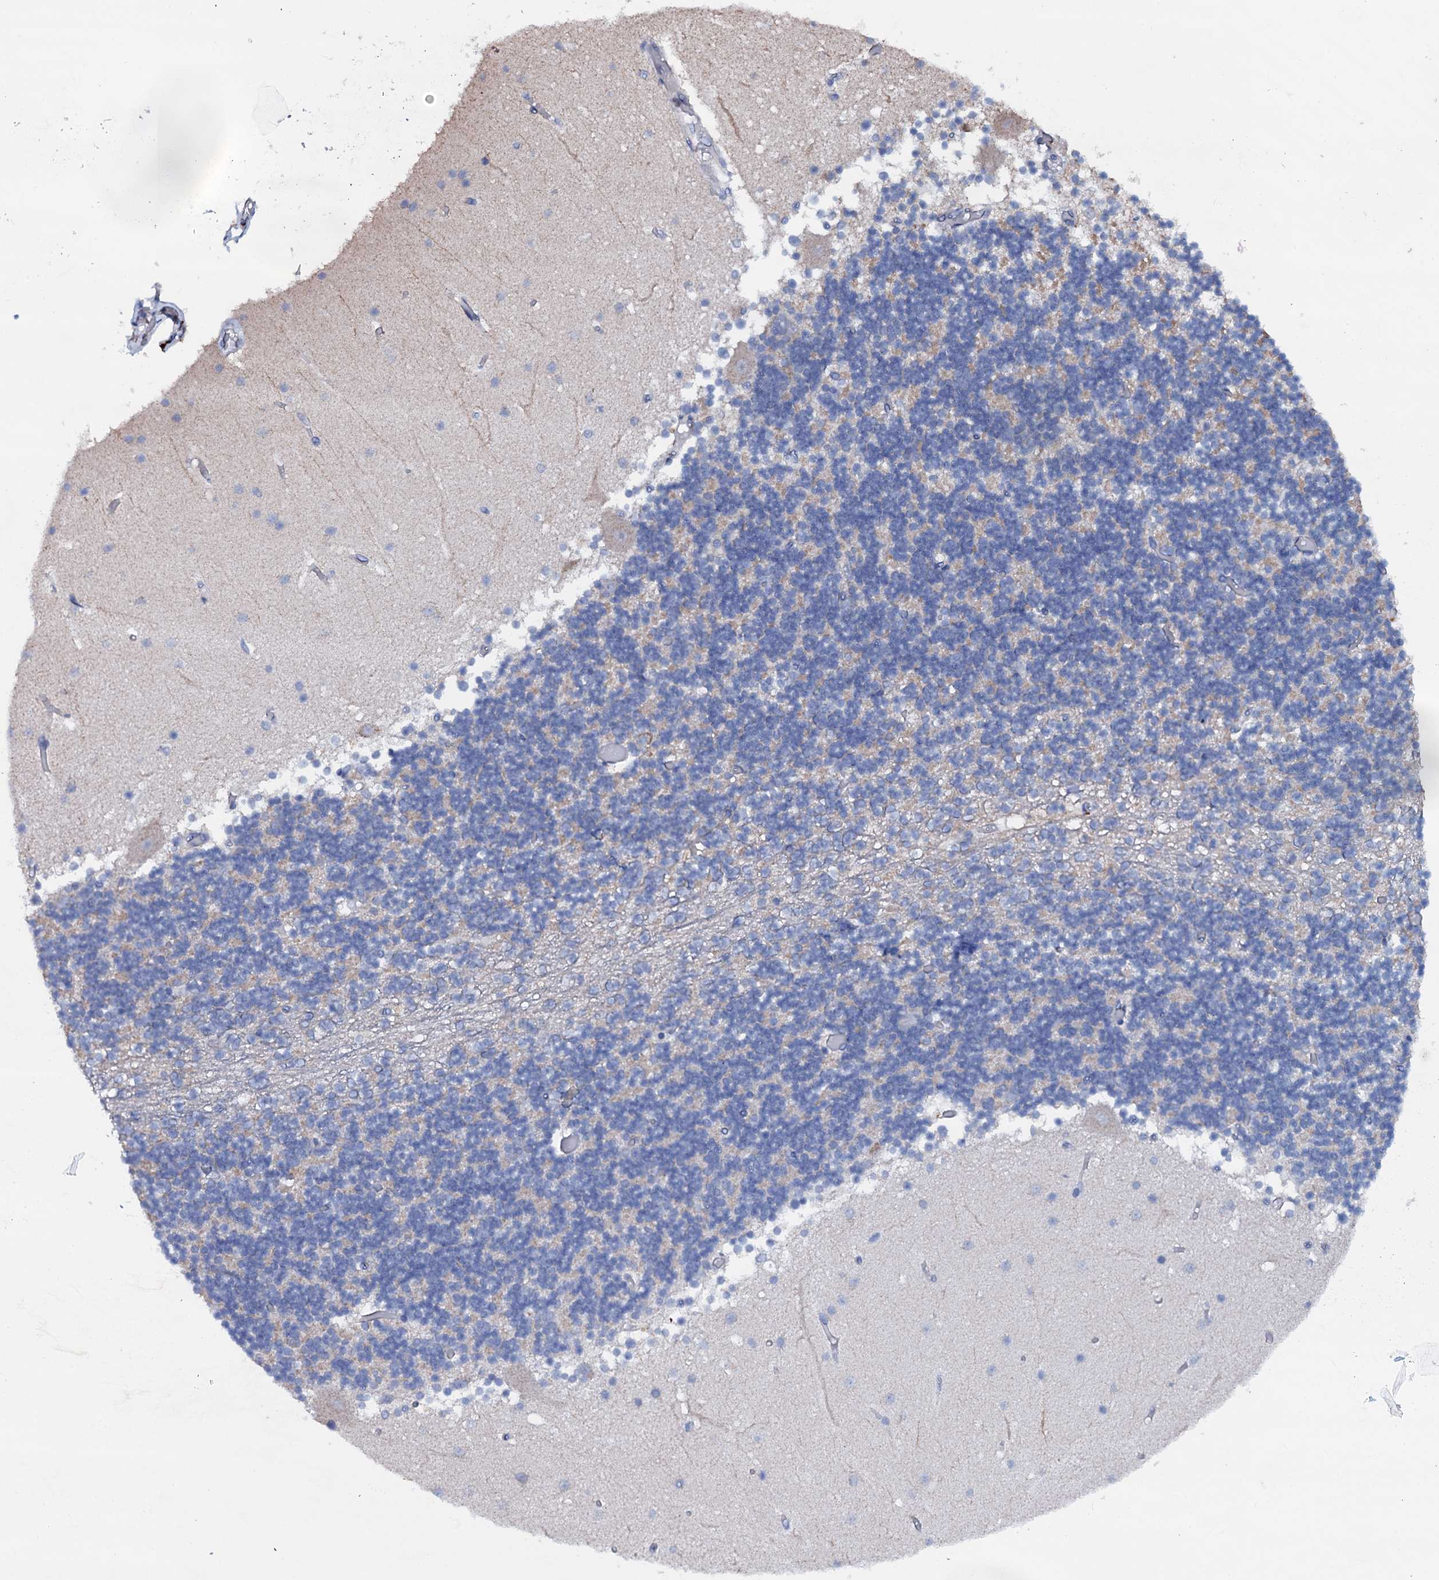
{"staining": {"intensity": "moderate", "quantity": "<25%", "location": "cytoplasmic/membranous"}, "tissue": "cerebellum", "cell_type": "Cells in granular layer", "image_type": "normal", "snomed": [{"axis": "morphology", "description": "Normal tissue, NOS"}, {"axis": "topography", "description": "Cerebellum"}], "caption": "Benign cerebellum reveals moderate cytoplasmic/membranous expression in about <25% of cells in granular layer.", "gene": "SLC37A4", "patient": {"sex": "female", "age": 28}}